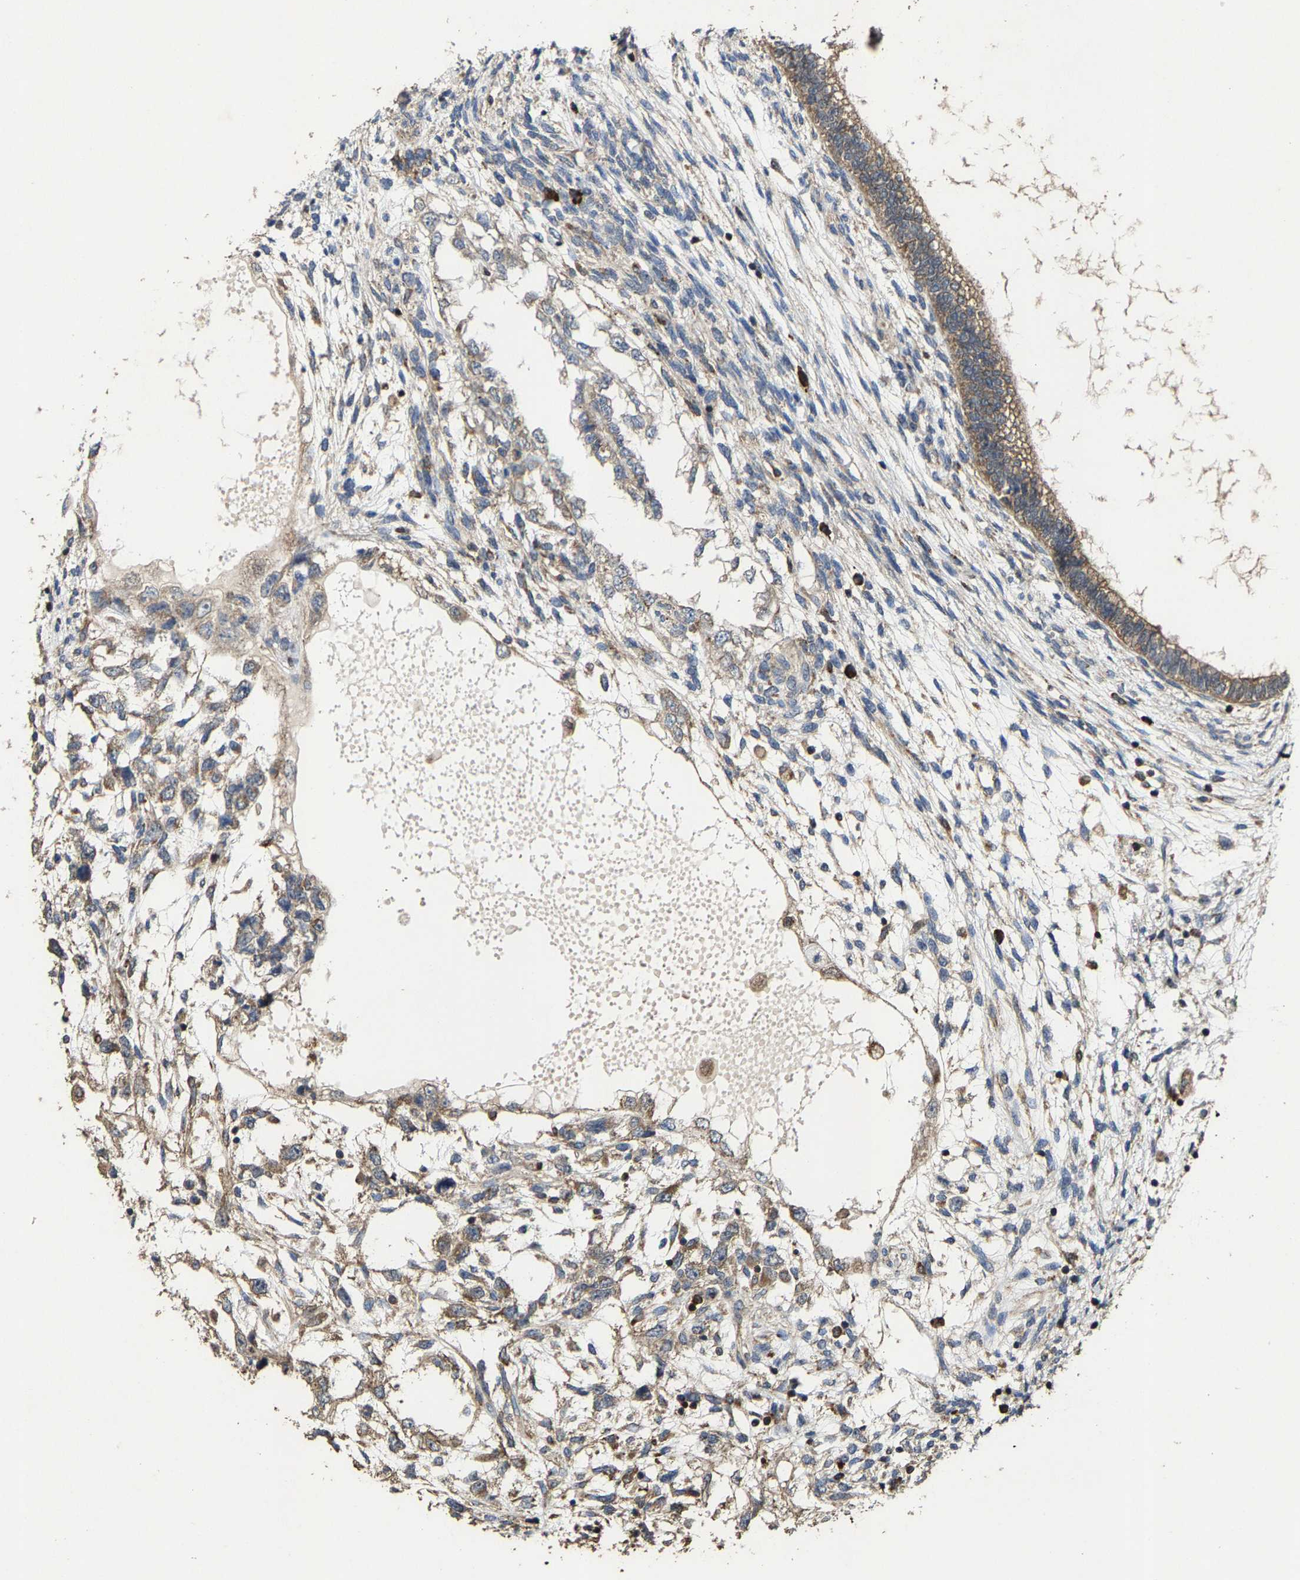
{"staining": {"intensity": "weak", "quantity": "<25%", "location": "cytoplasmic/membranous"}, "tissue": "testis cancer", "cell_type": "Tumor cells", "image_type": "cancer", "snomed": [{"axis": "morphology", "description": "Seminoma, NOS"}, {"axis": "topography", "description": "Testis"}], "caption": "The immunohistochemistry (IHC) histopathology image has no significant staining in tumor cells of testis cancer (seminoma) tissue.", "gene": "FGD3", "patient": {"sex": "male", "age": 28}}